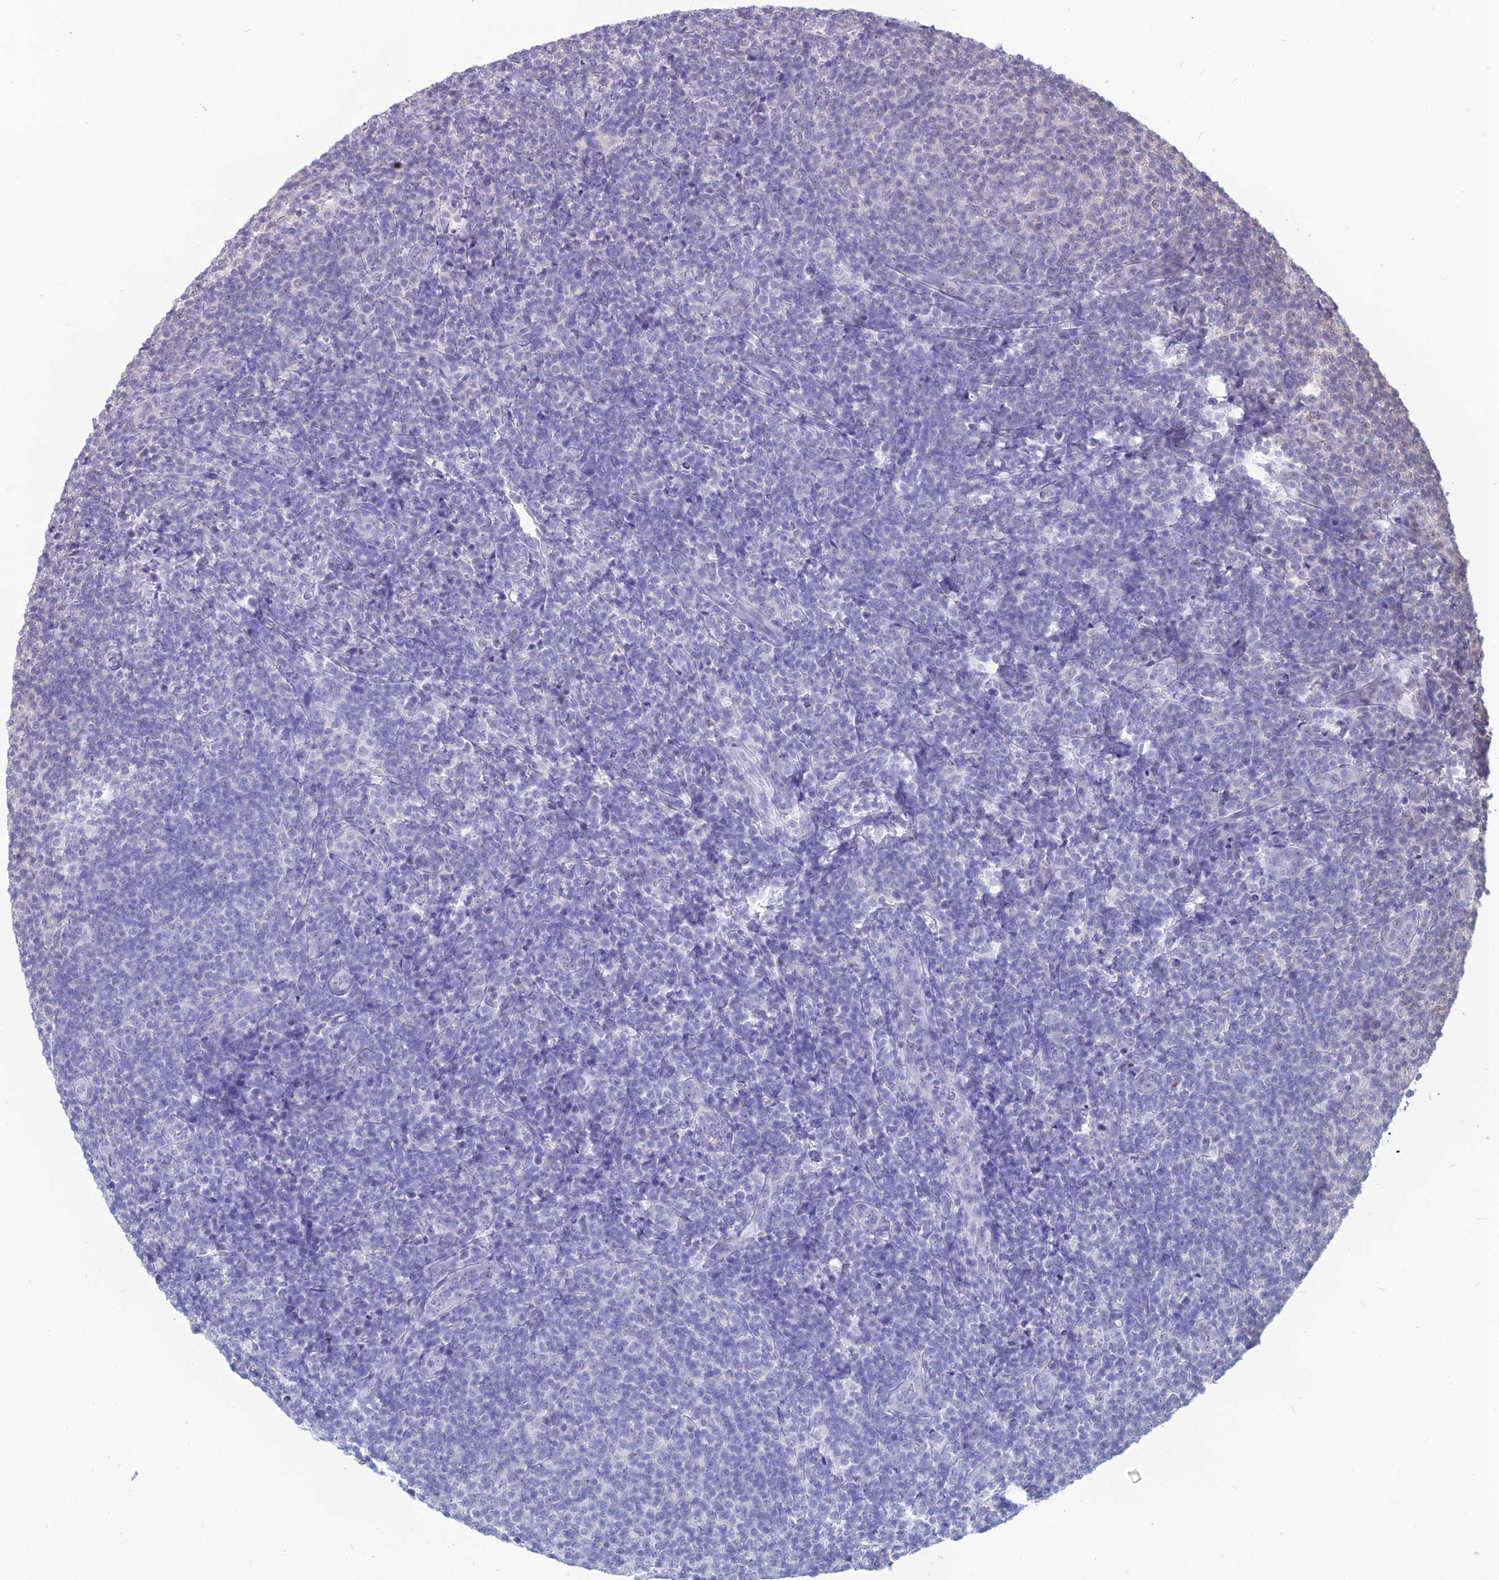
{"staining": {"intensity": "negative", "quantity": "none", "location": "none"}, "tissue": "lymphoma", "cell_type": "Tumor cells", "image_type": "cancer", "snomed": [{"axis": "morphology", "description": "Malignant lymphoma, non-Hodgkin's type, Low grade"}, {"axis": "topography", "description": "Lymph node"}], "caption": "This photomicrograph is of lymphoma stained with immunohistochemistry to label a protein in brown with the nuclei are counter-stained blue. There is no staining in tumor cells.", "gene": "SRSF7", "patient": {"sex": "male", "age": 66}}